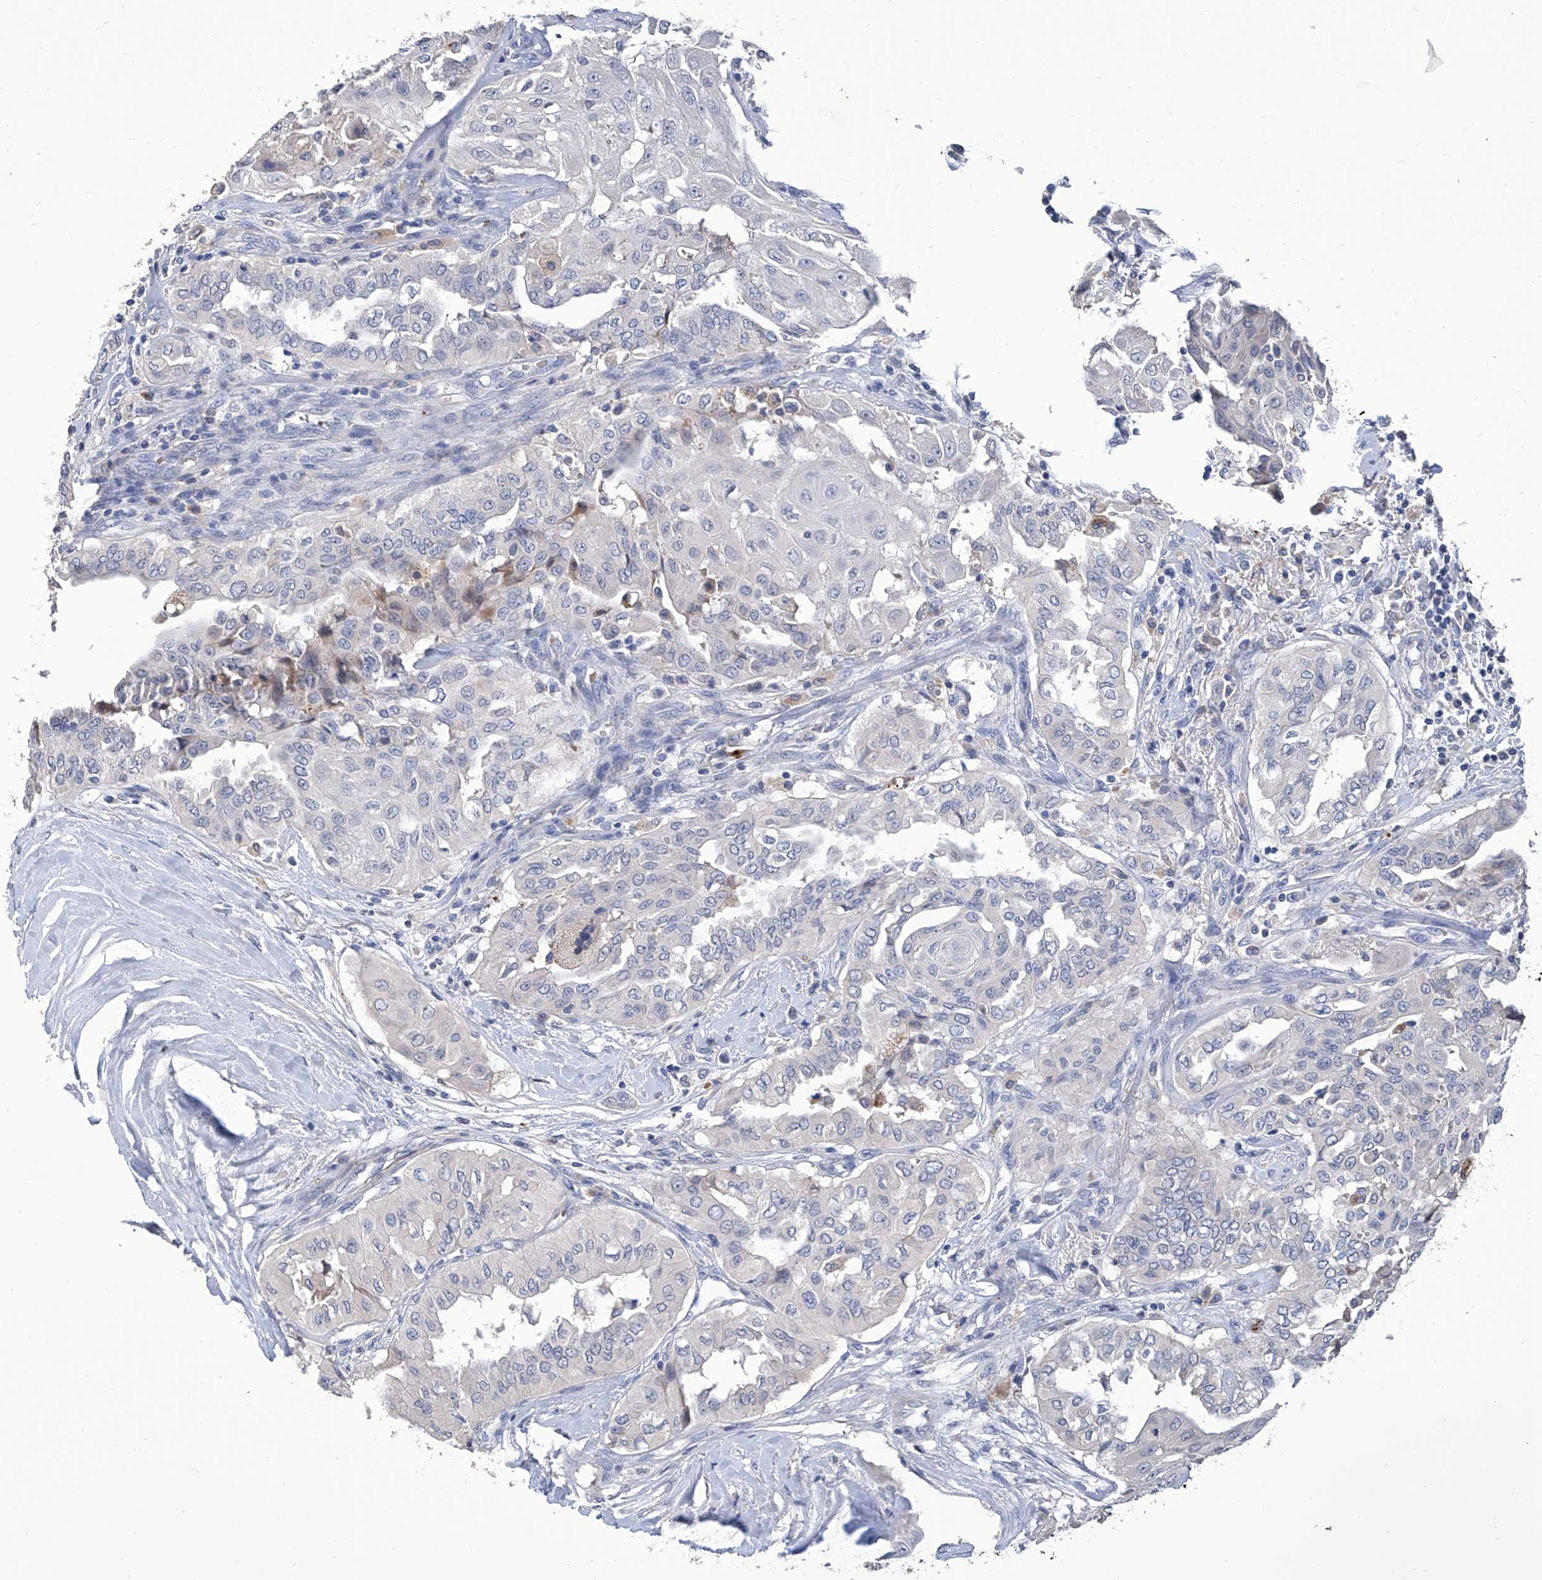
{"staining": {"intensity": "negative", "quantity": "none", "location": "none"}, "tissue": "thyroid cancer", "cell_type": "Tumor cells", "image_type": "cancer", "snomed": [{"axis": "morphology", "description": "Papillary adenocarcinoma, NOS"}, {"axis": "topography", "description": "Thyroid gland"}], "caption": "Immunohistochemical staining of human papillary adenocarcinoma (thyroid) exhibits no significant positivity in tumor cells. (Immunohistochemistry, brightfield microscopy, high magnification).", "gene": "GPT", "patient": {"sex": "female", "age": 59}}